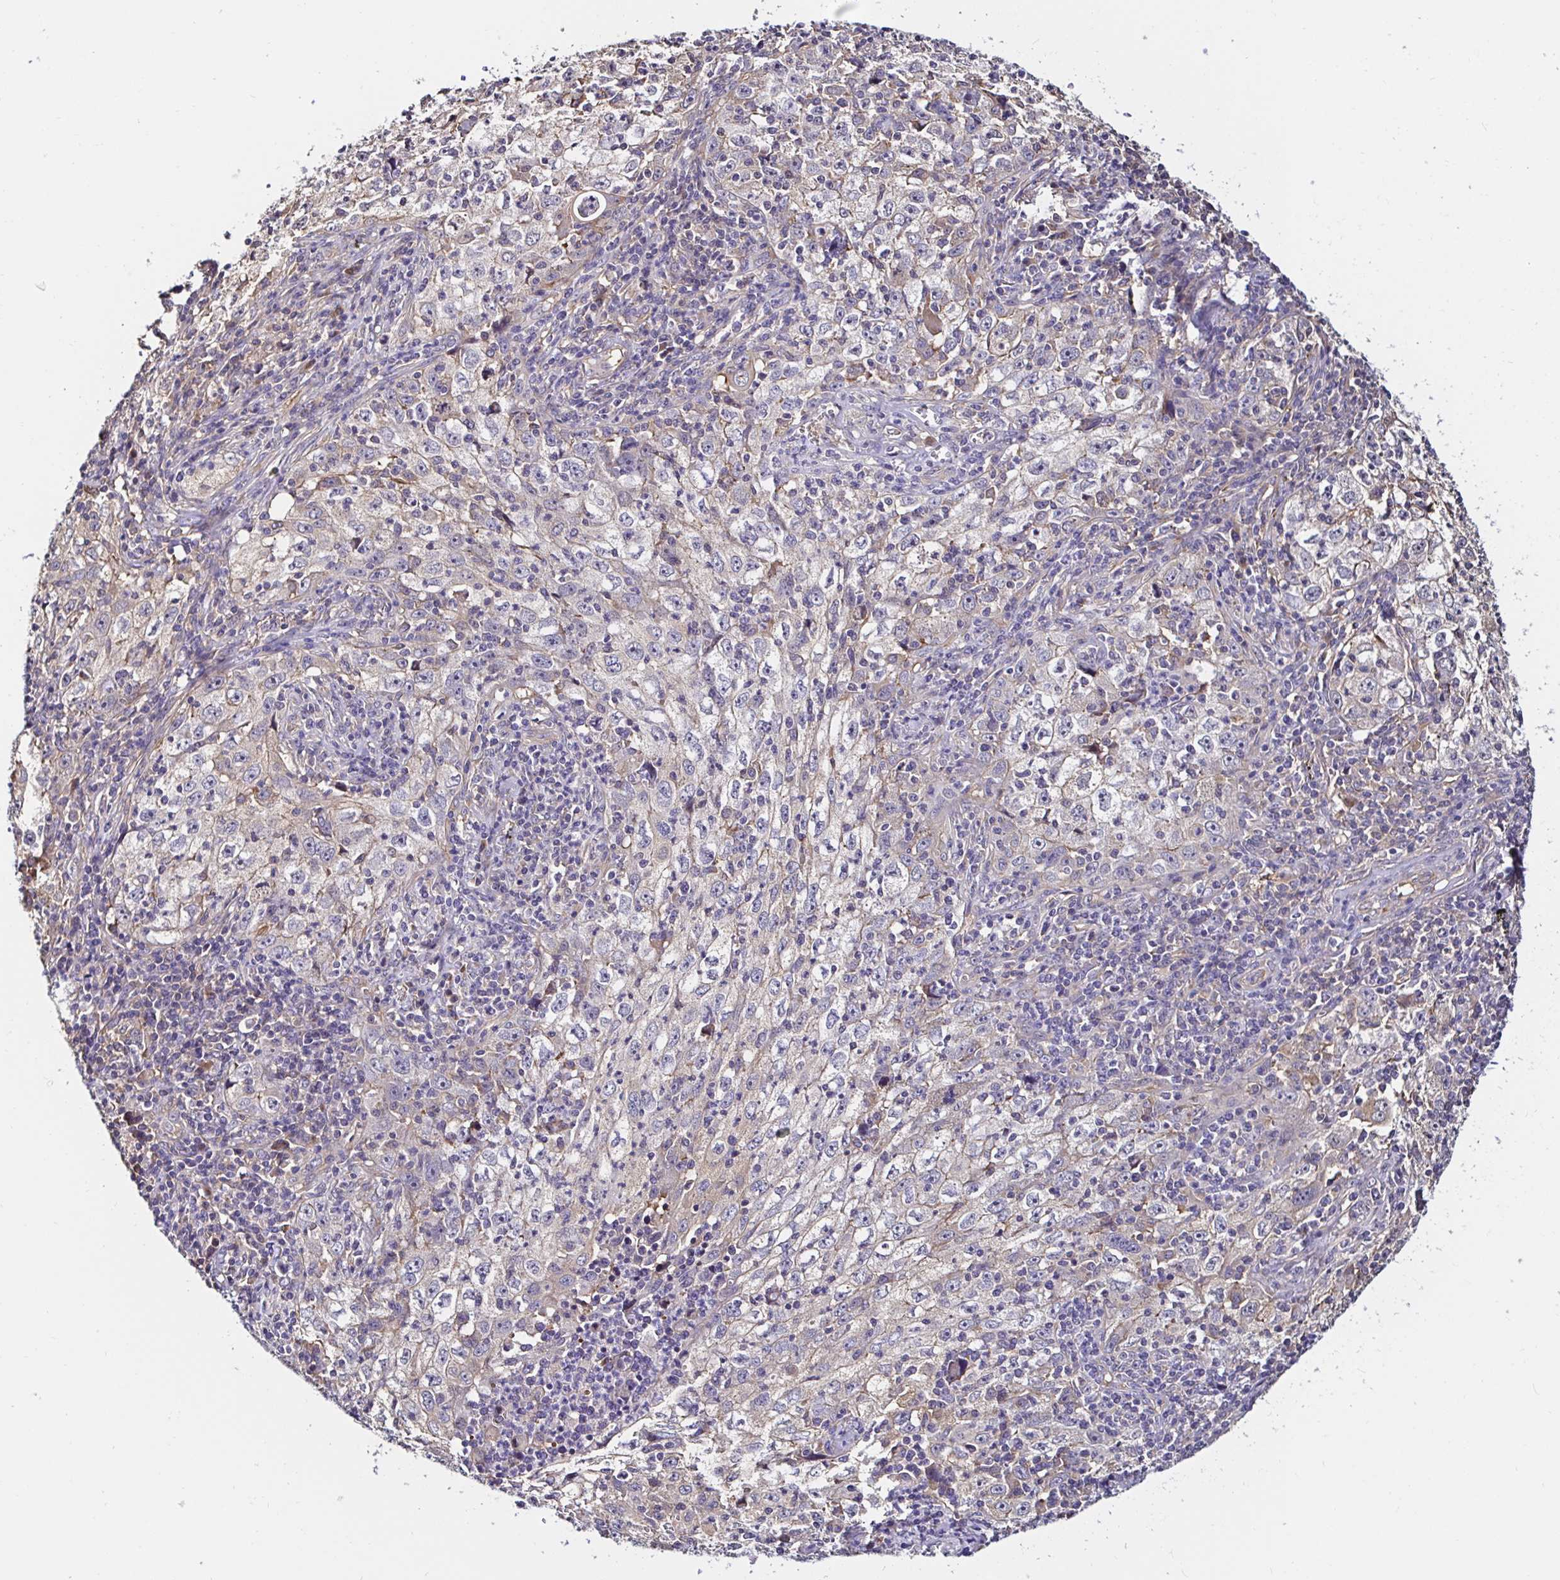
{"staining": {"intensity": "negative", "quantity": "none", "location": "none"}, "tissue": "lung cancer", "cell_type": "Tumor cells", "image_type": "cancer", "snomed": [{"axis": "morphology", "description": "Squamous cell carcinoma, NOS"}, {"axis": "topography", "description": "Lung"}], "caption": "This is an IHC micrograph of human lung cancer. There is no expression in tumor cells.", "gene": "RSRP1", "patient": {"sex": "male", "age": 71}}